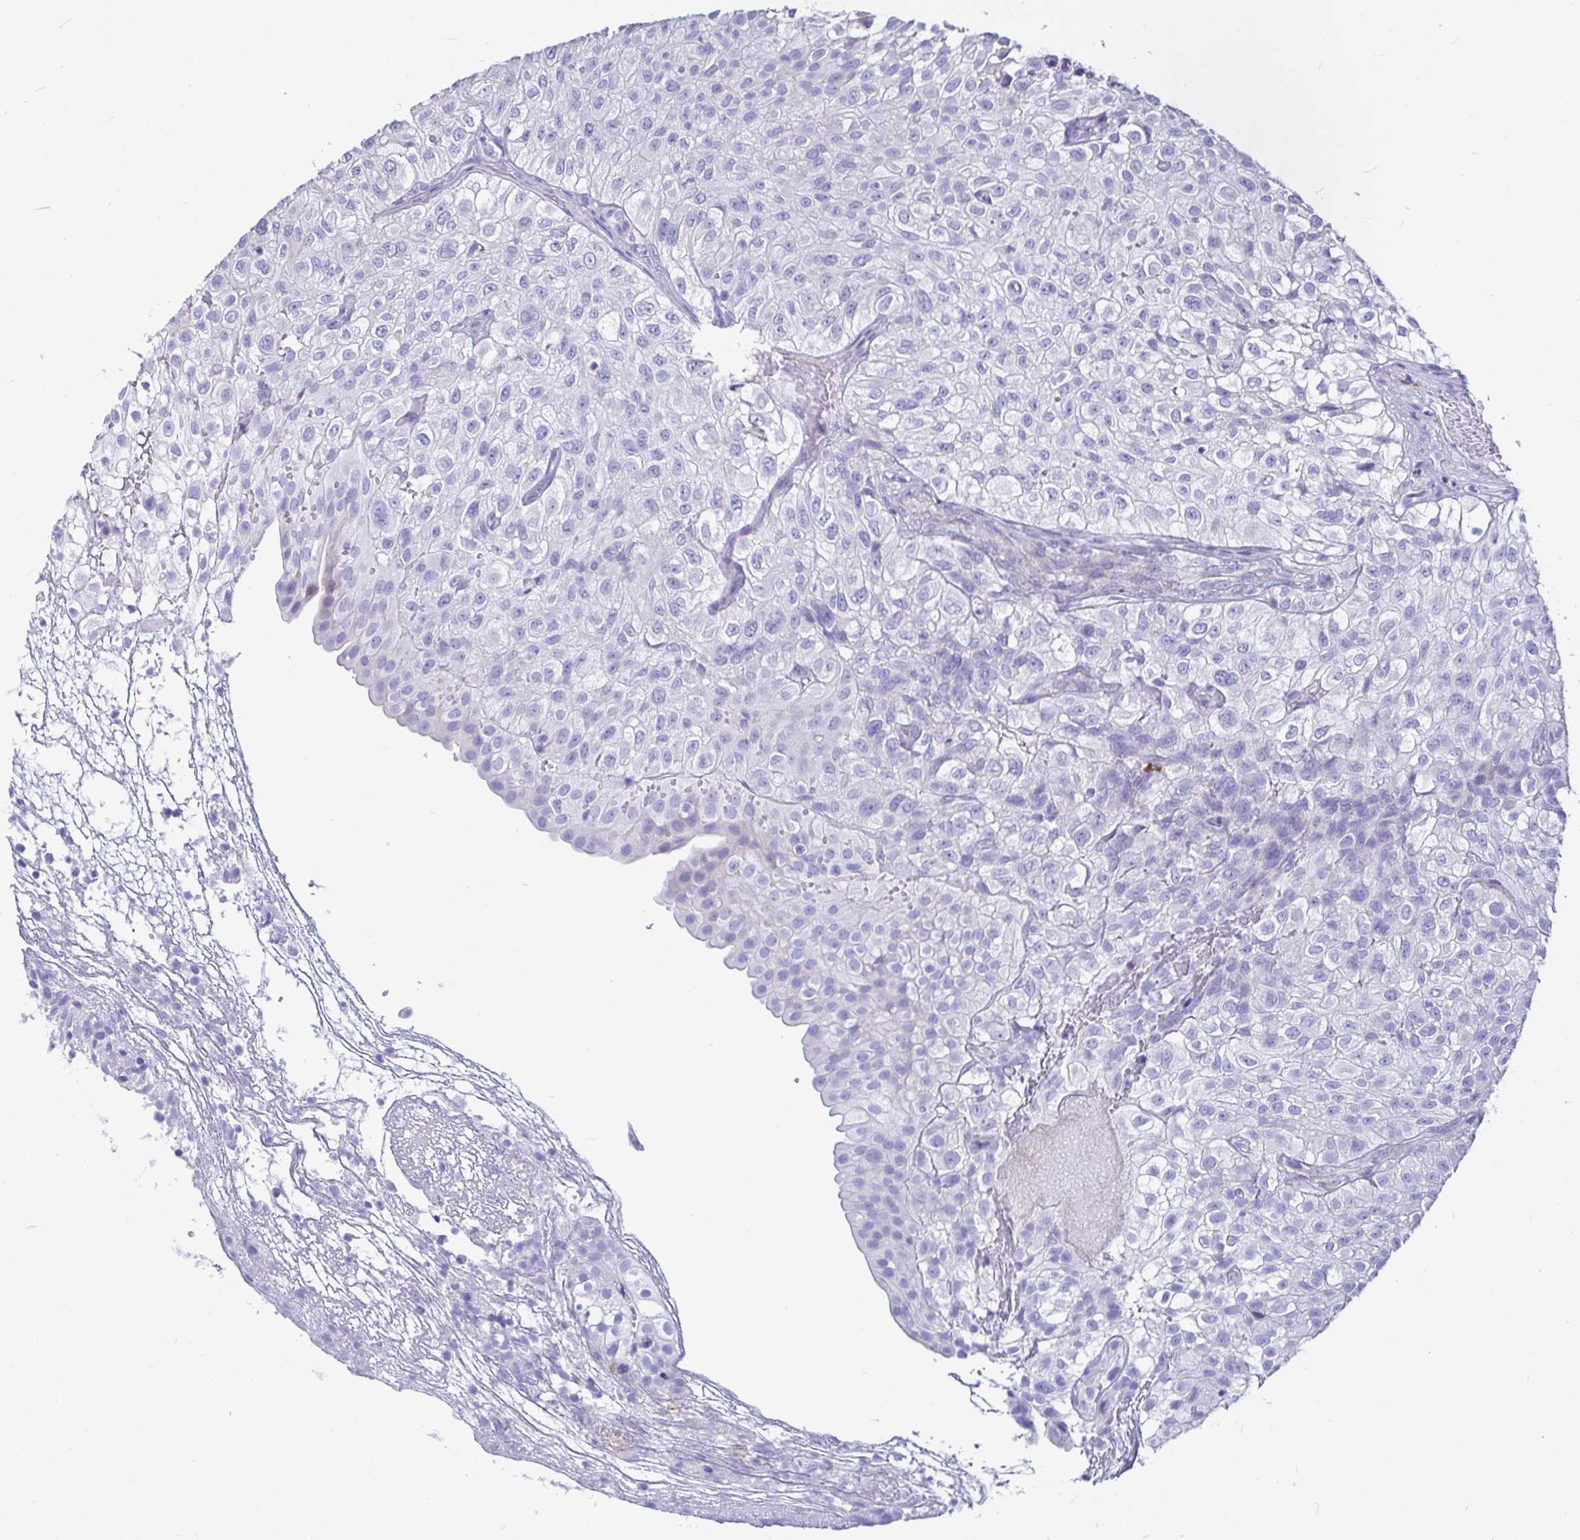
{"staining": {"intensity": "negative", "quantity": "none", "location": "none"}, "tissue": "urothelial cancer", "cell_type": "Tumor cells", "image_type": "cancer", "snomed": [{"axis": "morphology", "description": "Urothelial carcinoma, High grade"}, {"axis": "topography", "description": "Urinary bladder"}], "caption": "The histopathology image demonstrates no significant positivity in tumor cells of urothelial cancer.", "gene": "CCDC62", "patient": {"sex": "male", "age": 56}}